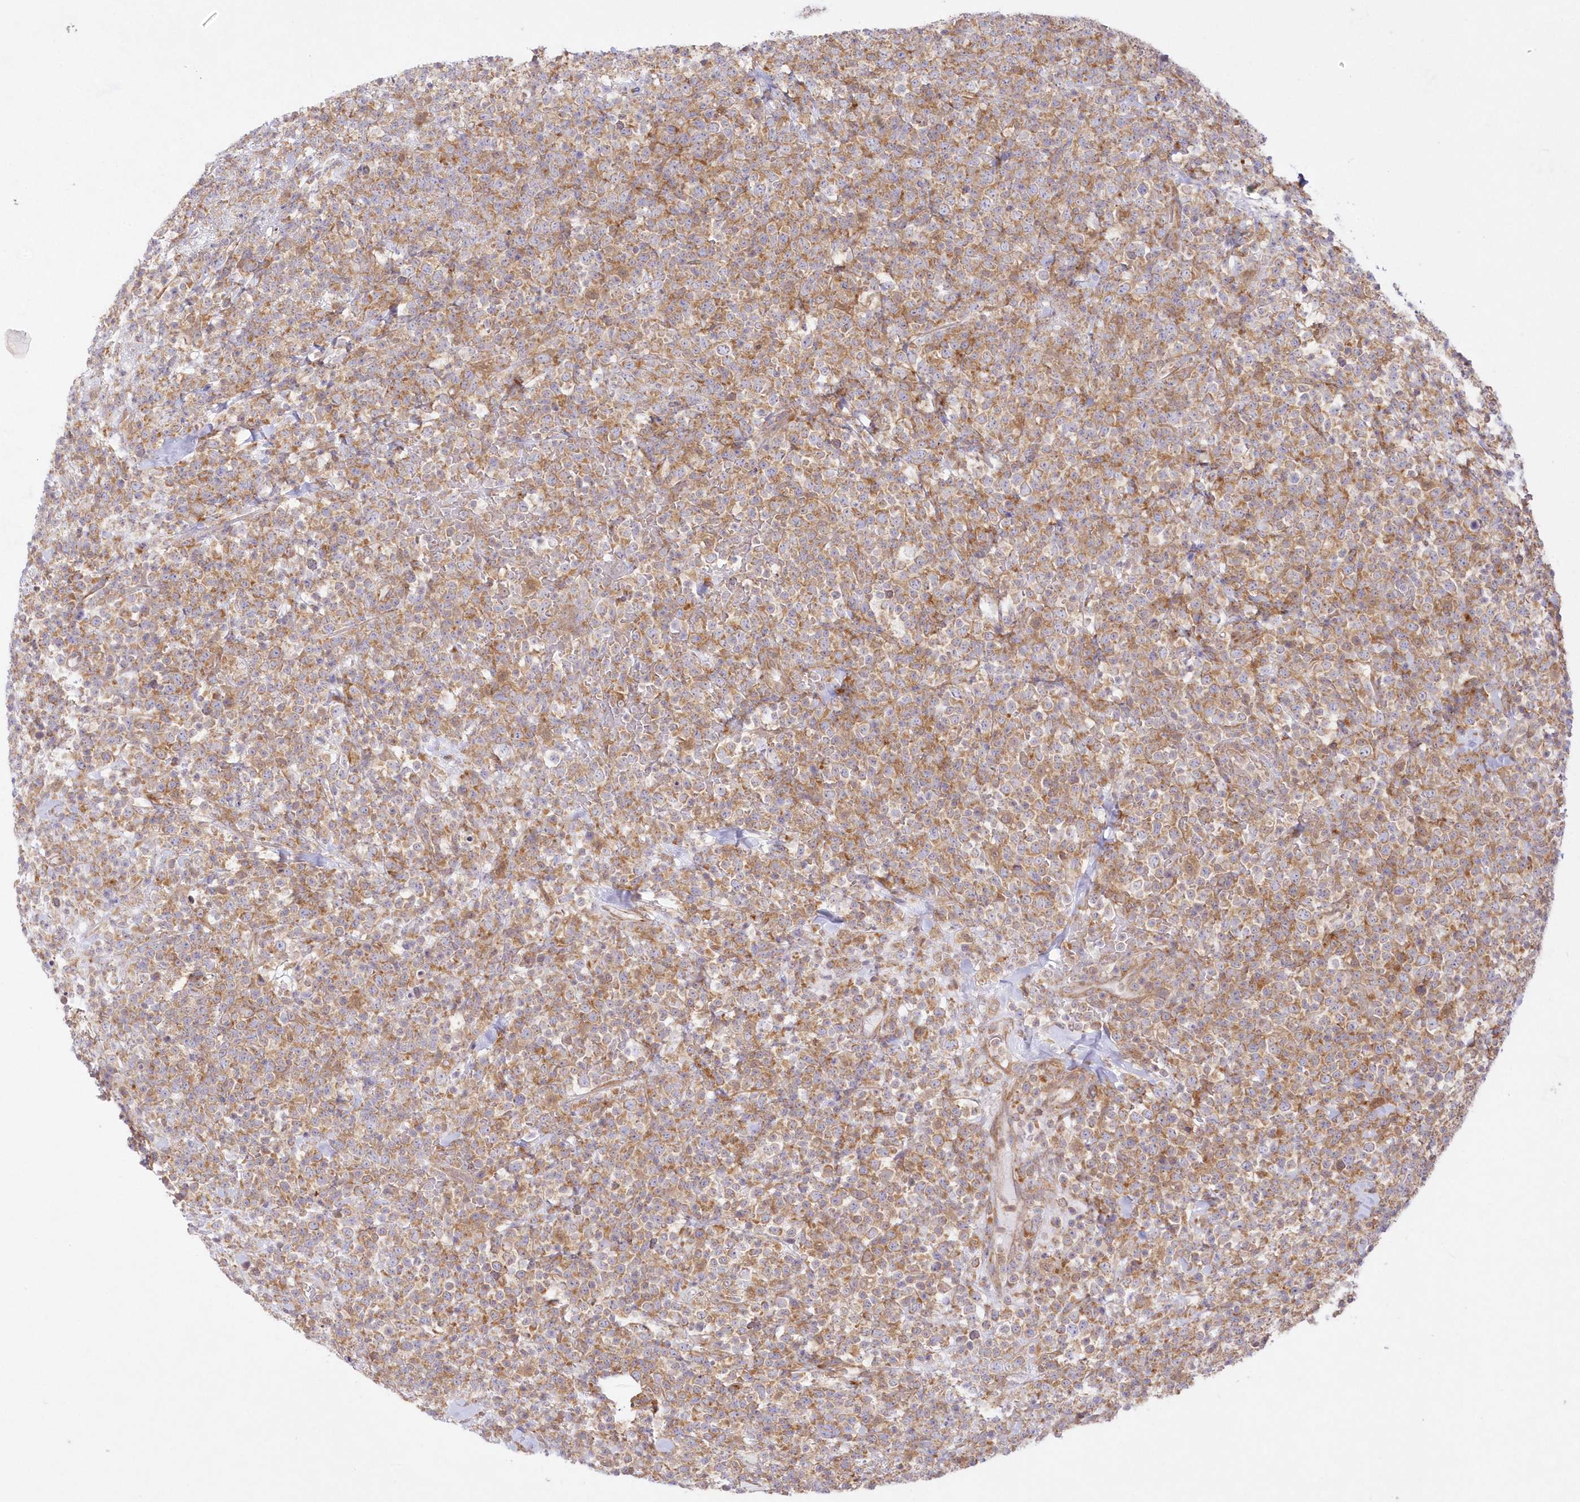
{"staining": {"intensity": "moderate", "quantity": ">75%", "location": "cytoplasmic/membranous"}, "tissue": "lymphoma", "cell_type": "Tumor cells", "image_type": "cancer", "snomed": [{"axis": "morphology", "description": "Malignant lymphoma, non-Hodgkin's type, High grade"}, {"axis": "topography", "description": "Colon"}], "caption": "Lymphoma stained for a protein shows moderate cytoplasmic/membranous positivity in tumor cells.", "gene": "RNPEP", "patient": {"sex": "female", "age": 53}}